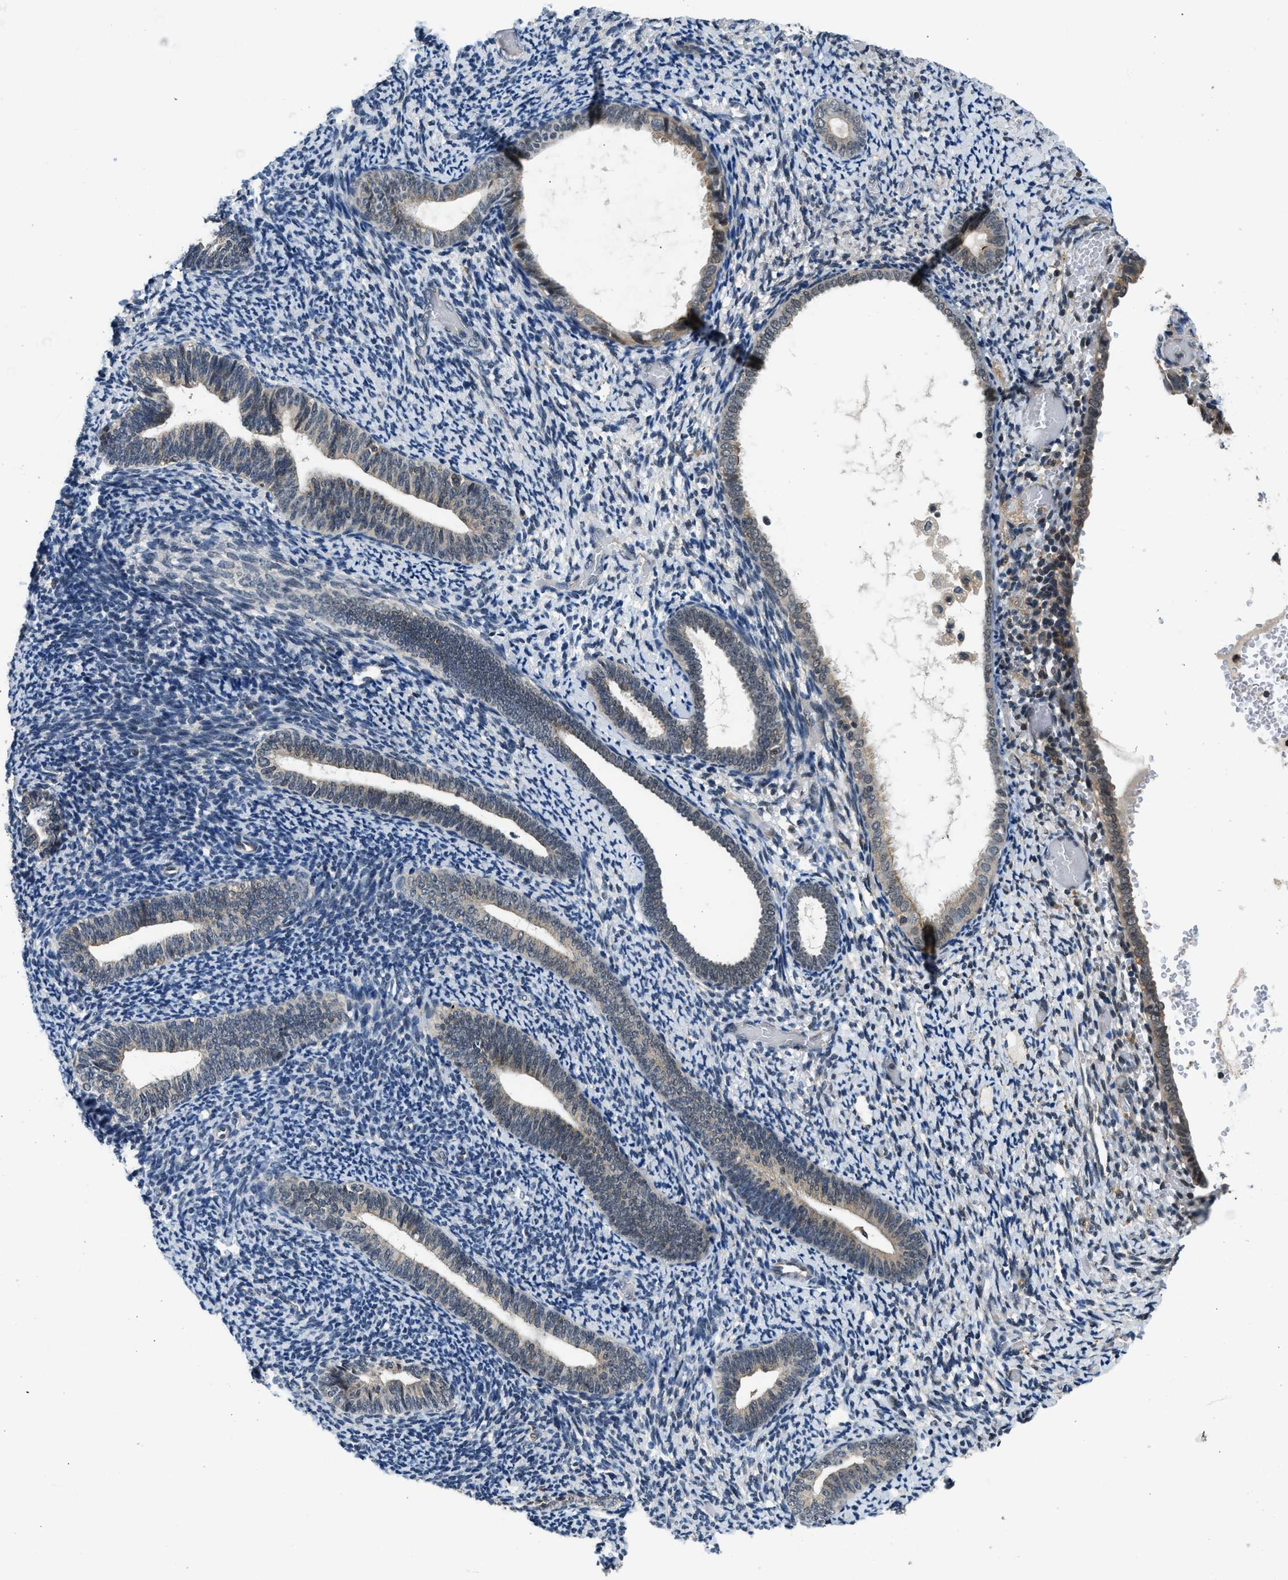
{"staining": {"intensity": "weak", "quantity": "<25%", "location": "cytoplasmic/membranous"}, "tissue": "endometrium", "cell_type": "Cells in endometrial stroma", "image_type": "normal", "snomed": [{"axis": "morphology", "description": "Normal tissue, NOS"}, {"axis": "topography", "description": "Endometrium"}], "caption": "A high-resolution photomicrograph shows immunohistochemistry (IHC) staining of benign endometrium, which displays no significant expression in cells in endometrial stroma. Nuclei are stained in blue.", "gene": "MTMR1", "patient": {"sex": "female", "age": 66}}